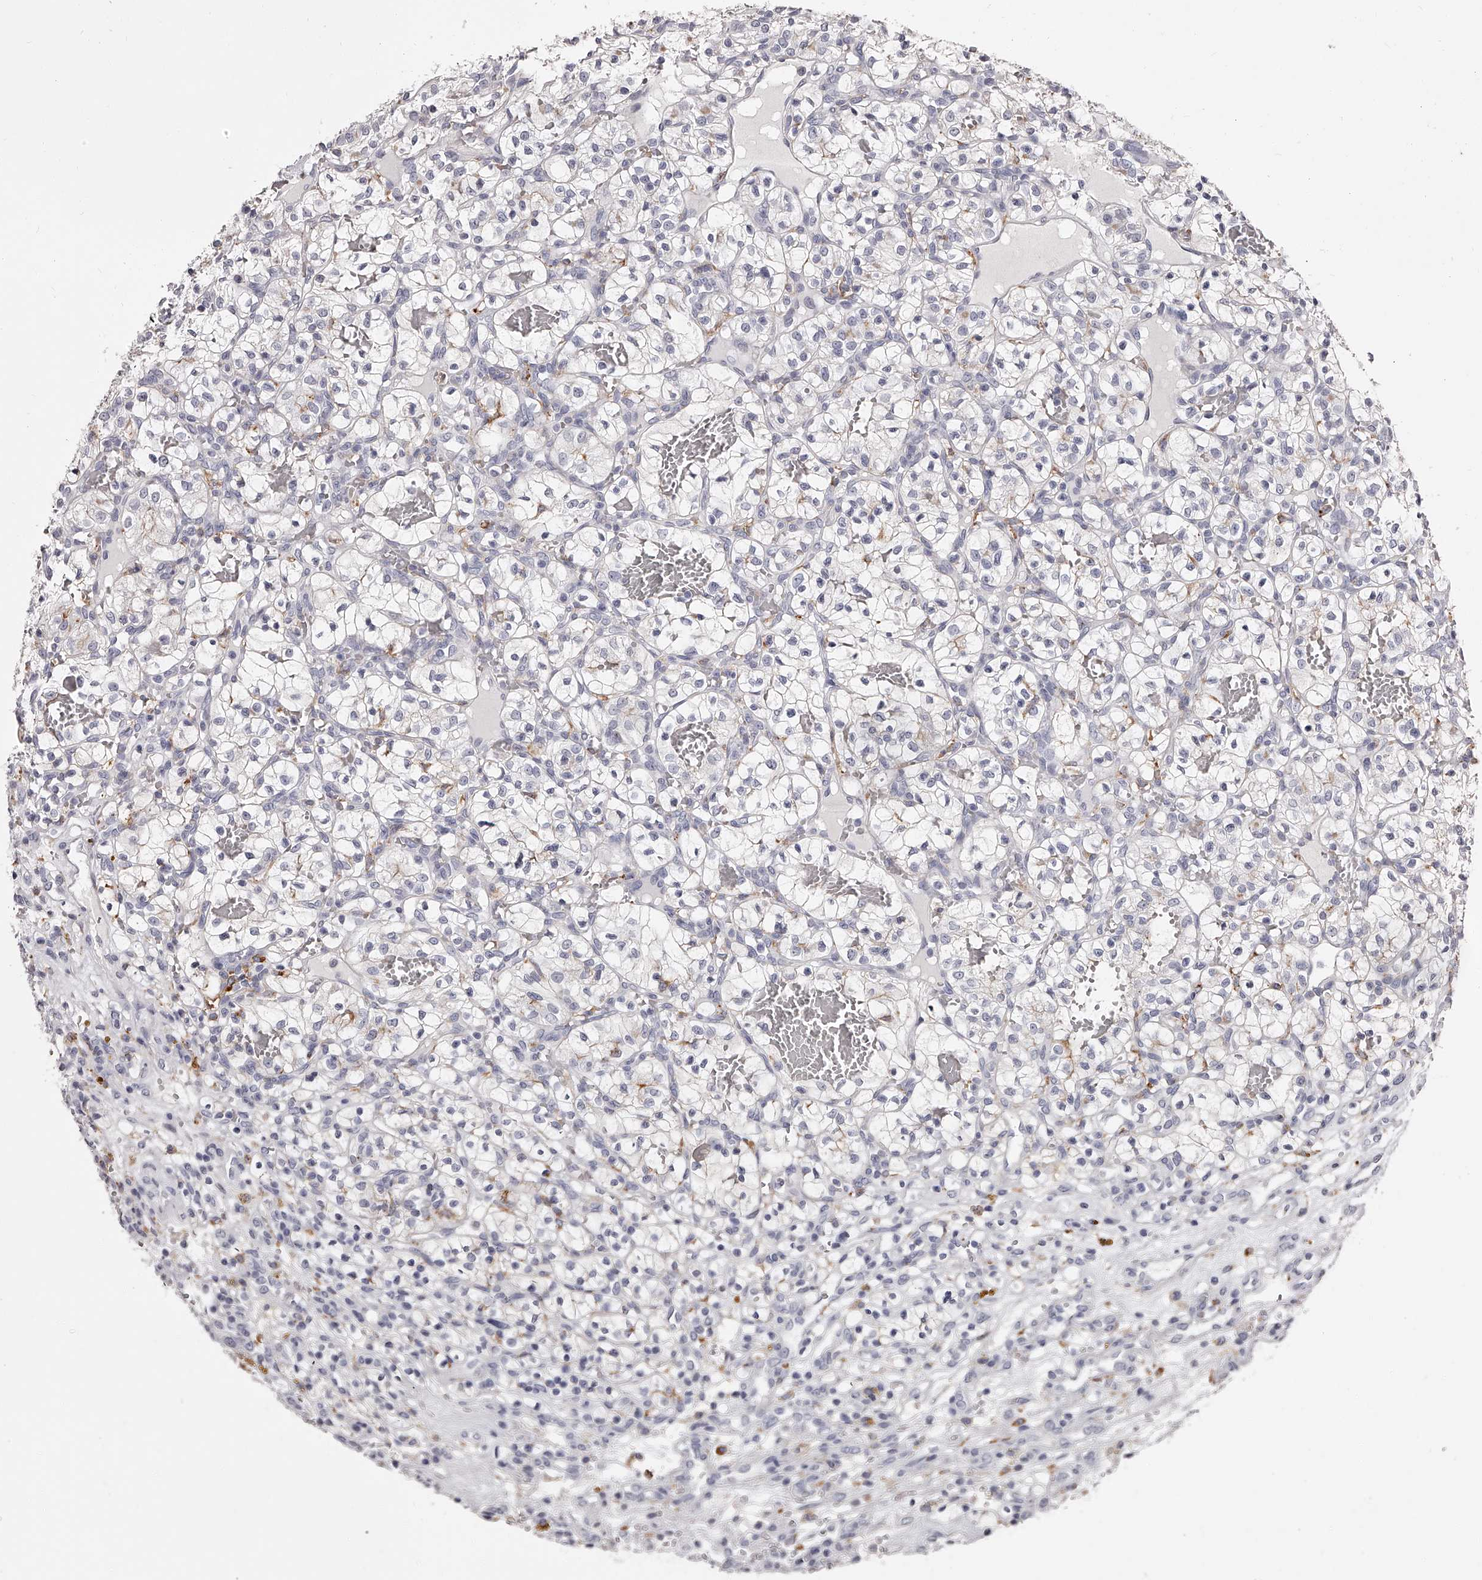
{"staining": {"intensity": "negative", "quantity": "none", "location": "none"}, "tissue": "renal cancer", "cell_type": "Tumor cells", "image_type": "cancer", "snomed": [{"axis": "morphology", "description": "Adenocarcinoma, NOS"}, {"axis": "topography", "description": "Kidney"}], "caption": "Immunohistochemical staining of renal cancer (adenocarcinoma) reveals no significant positivity in tumor cells.", "gene": "PACSIN1", "patient": {"sex": "female", "age": 57}}